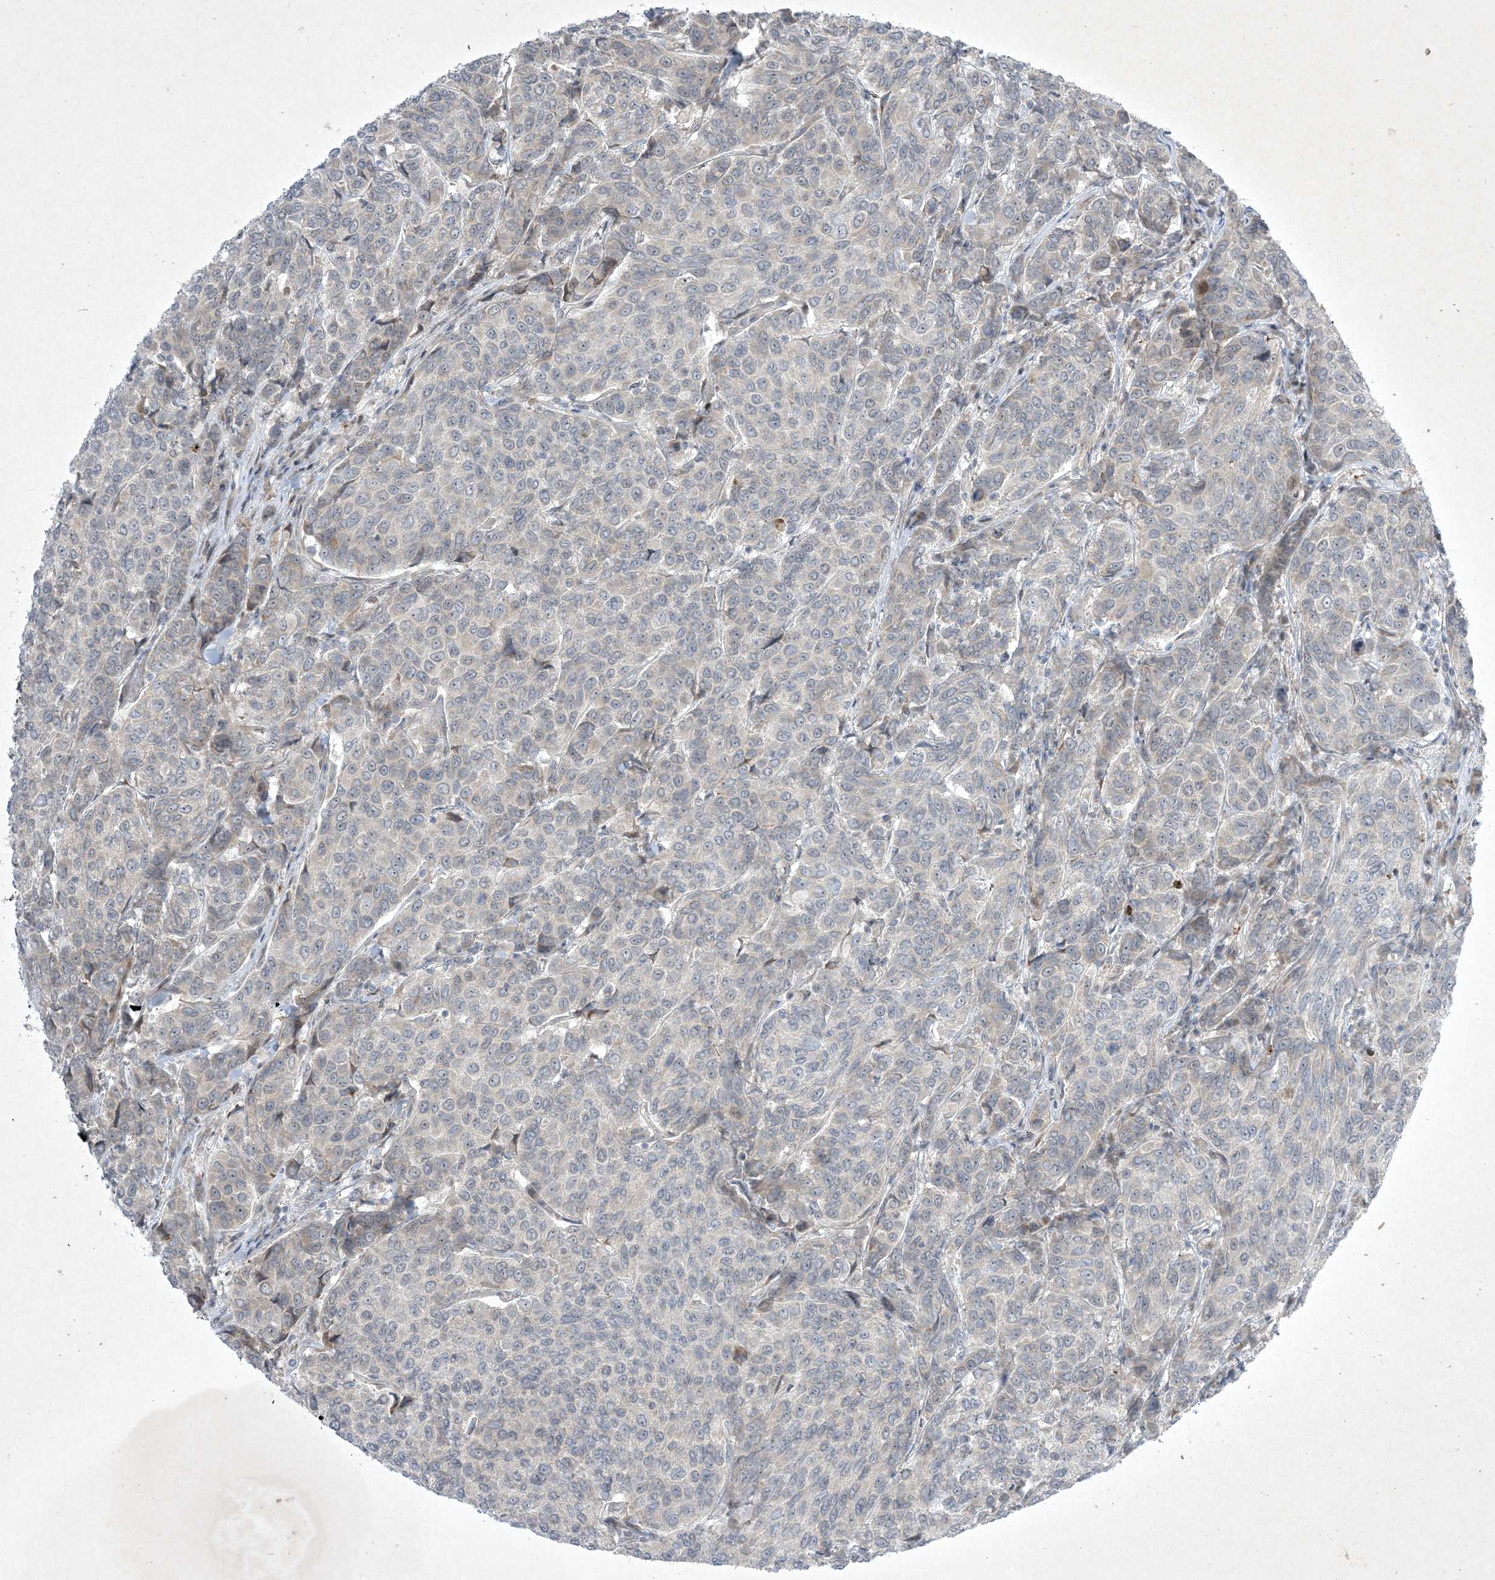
{"staining": {"intensity": "negative", "quantity": "none", "location": "none"}, "tissue": "breast cancer", "cell_type": "Tumor cells", "image_type": "cancer", "snomed": [{"axis": "morphology", "description": "Duct carcinoma"}, {"axis": "topography", "description": "Breast"}], "caption": "There is no significant expression in tumor cells of breast cancer (infiltrating ductal carcinoma).", "gene": "SOGA3", "patient": {"sex": "female", "age": 55}}